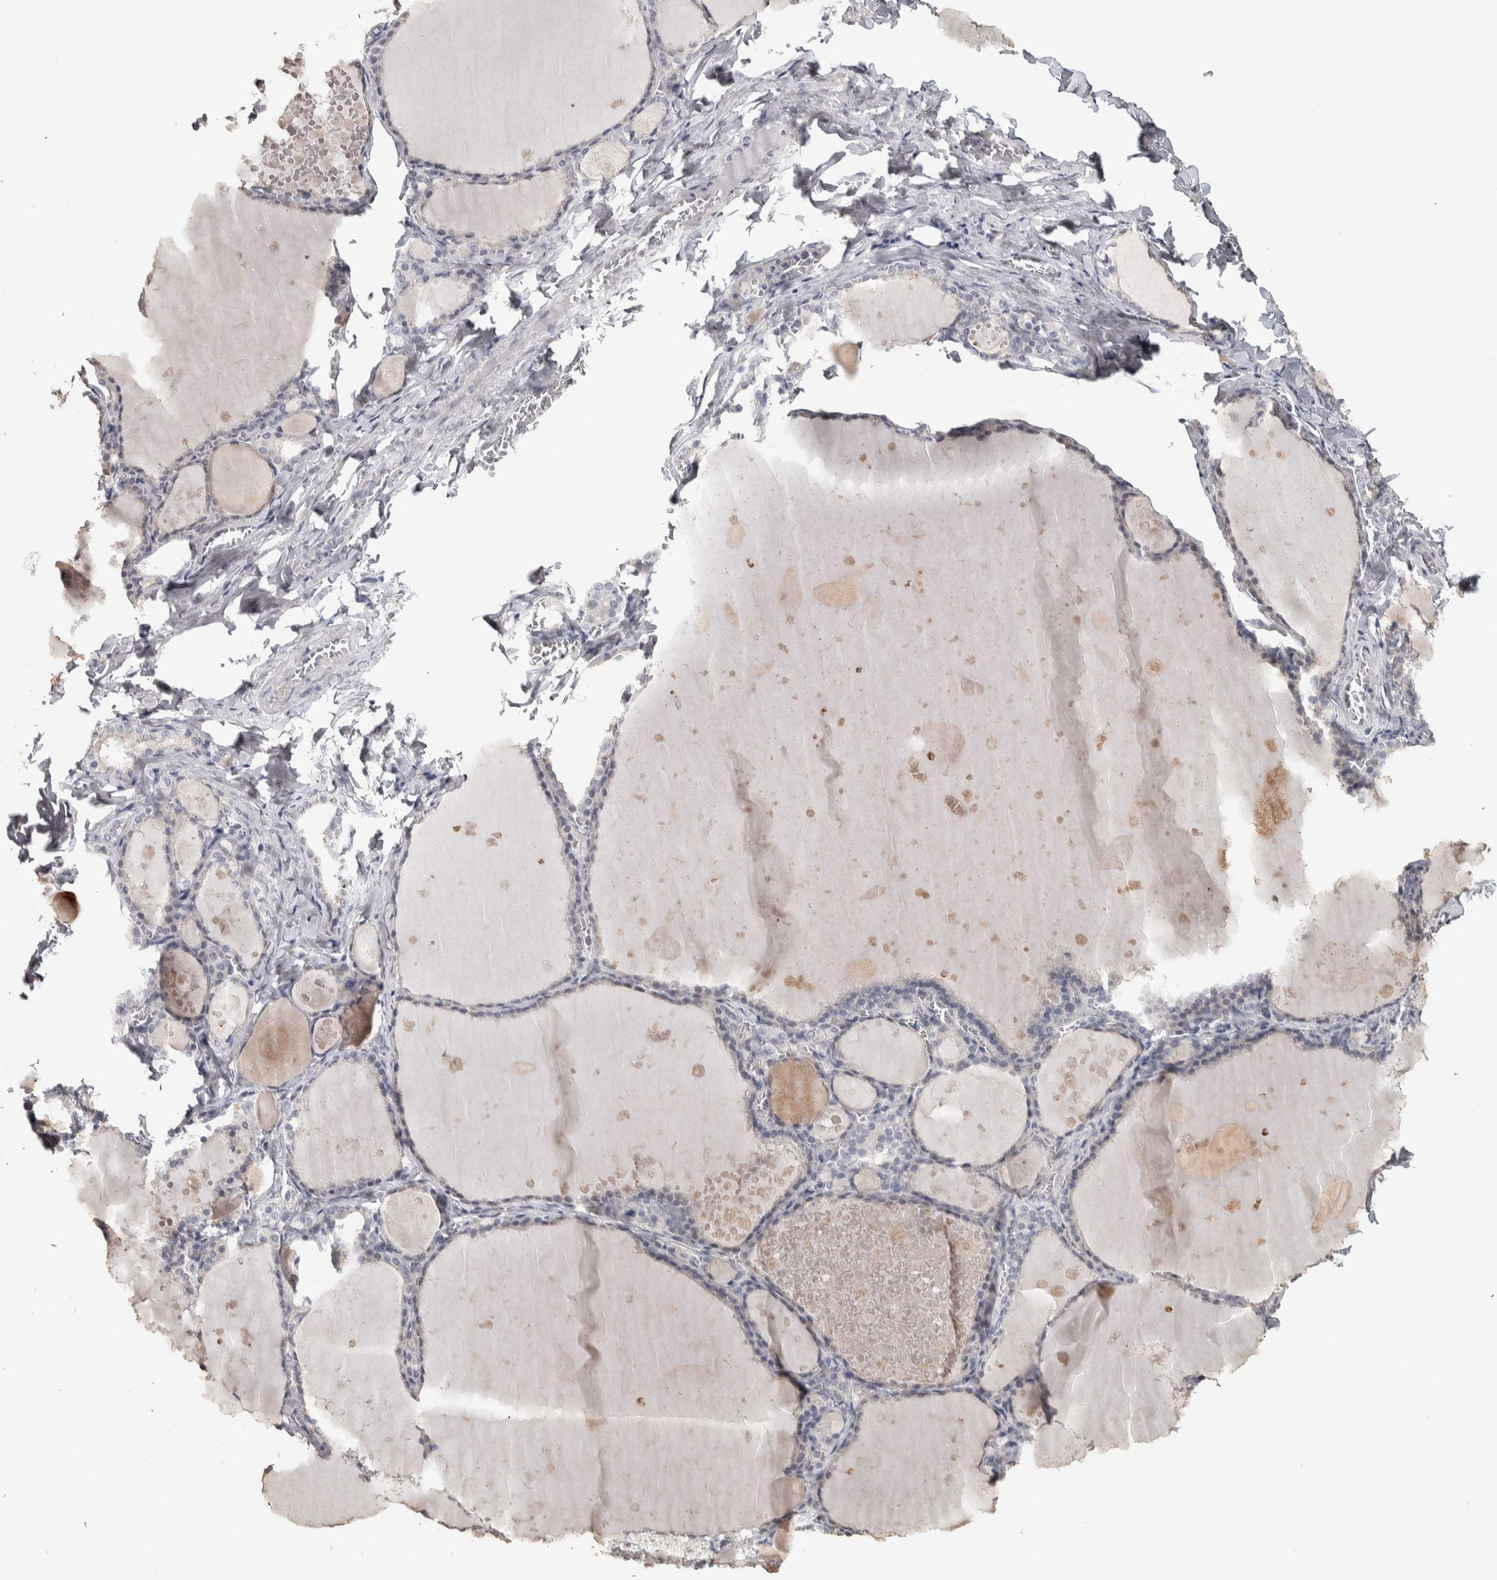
{"staining": {"intensity": "negative", "quantity": "none", "location": "none"}, "tissue": "thyroid gland", "cell_type": "Glandular cells", "image_type": "normal", "snomed": [{"axis": "morphology", "description": "Normal tissue, NOS"}, {"axis": "topography", "description": "Thyroid gland"}], "caption": "The histopathology image demonstrates no staining of glandular cells in benign thyroid gland. (DAB (3,3'-diaminobenzidine) immunohistochemistry (IHC), high magnification).", "gene": "NECAB1", "patient": {"sex": "male", "age": 56}}